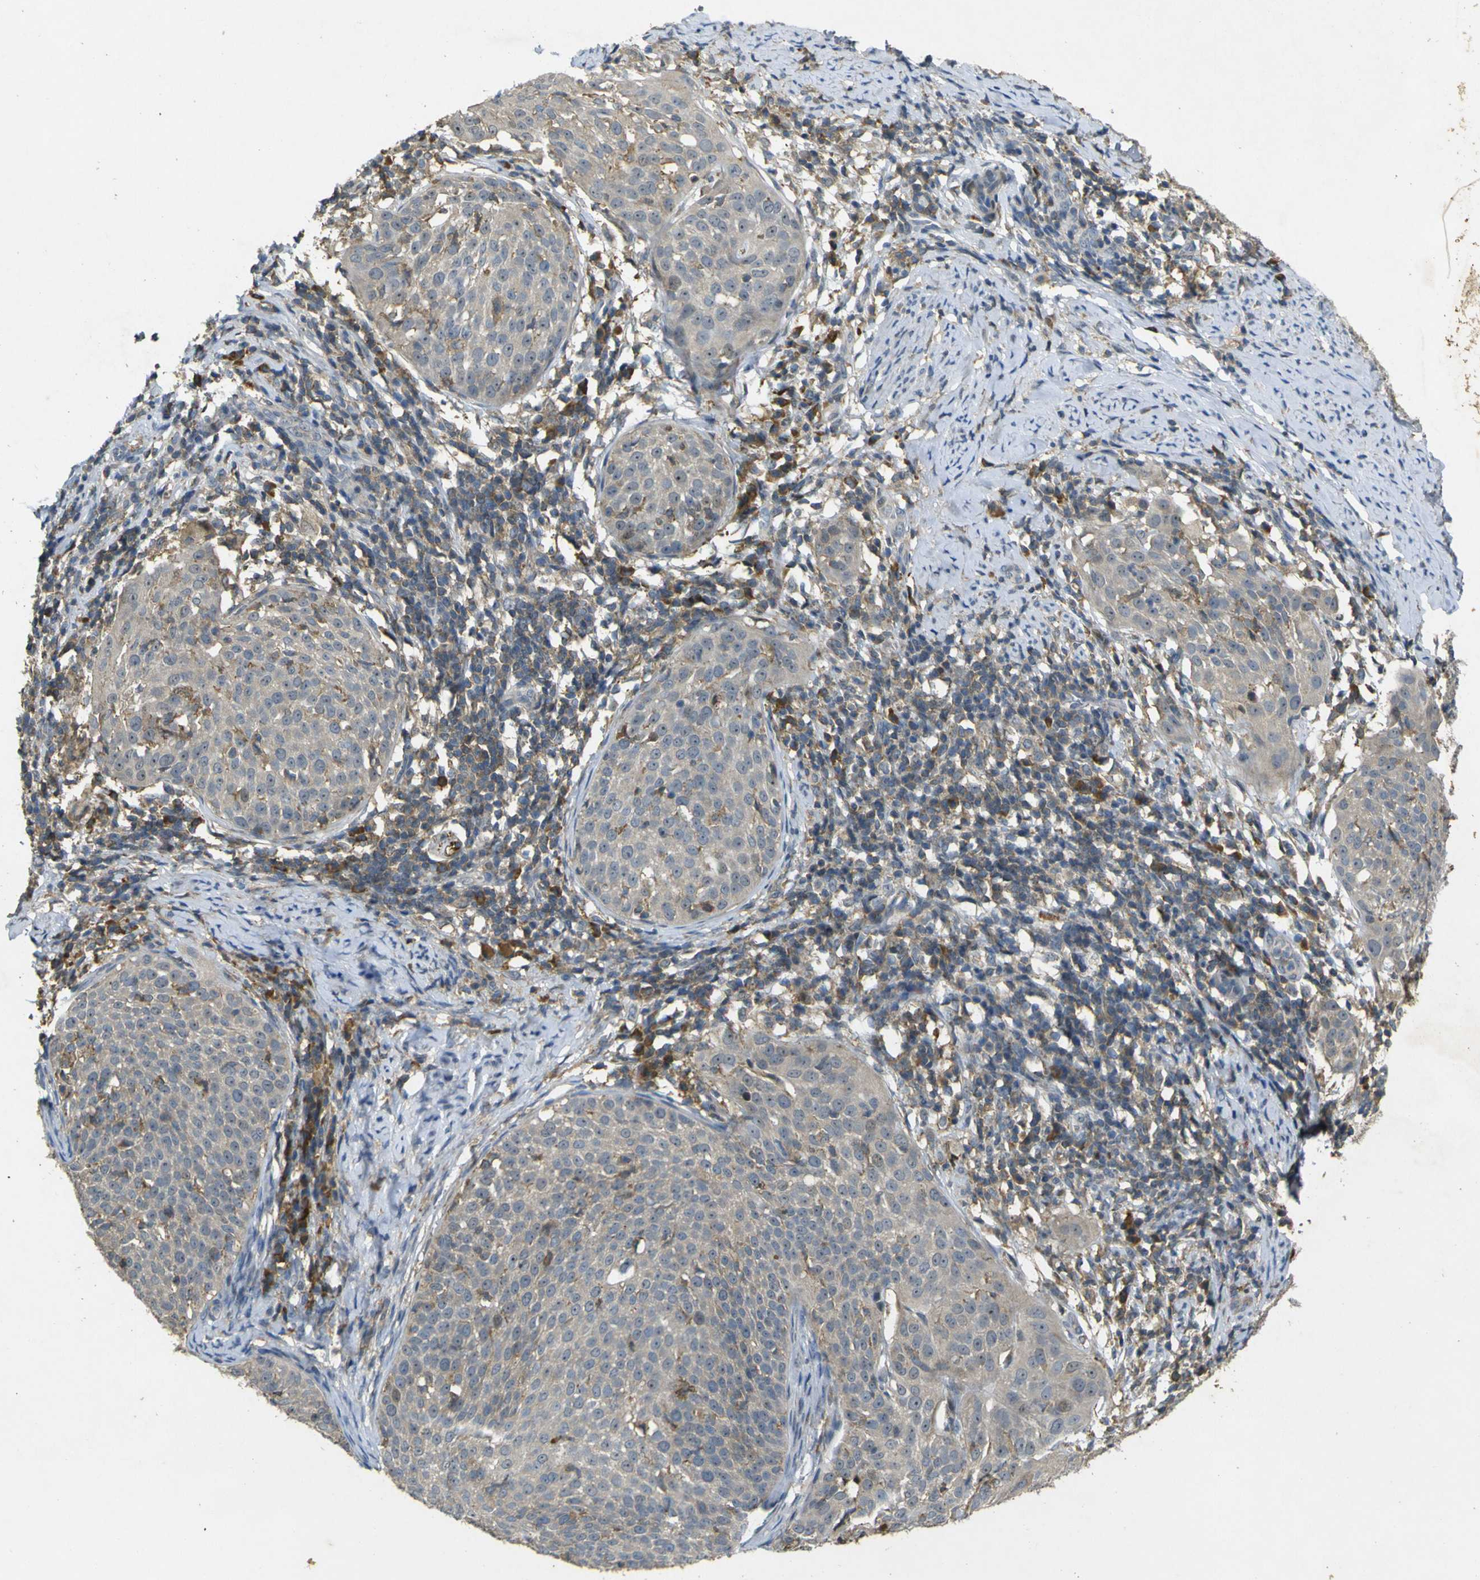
{"staining": {"intensity": "negative", "quantity": "none", "location": "none"}, "tissue": "cervical cancer", "cell_type": "Tumor cells", "image_type": "cancer", "snomed": [{"axis": "morphology", "description": "Squamous cell carcinoma, NOS"}, {"axis": "topography", "description": "Cervix"}], "caption": "Tumor cells are negative for protein expression in human cervical squamous cell carcinoma. (DAB (3,3'-diaminobenzidine) IHC with hematoxylin counter stain).", "gene": "MAGI2", "patient": {"sex": "female", "age": 51}}